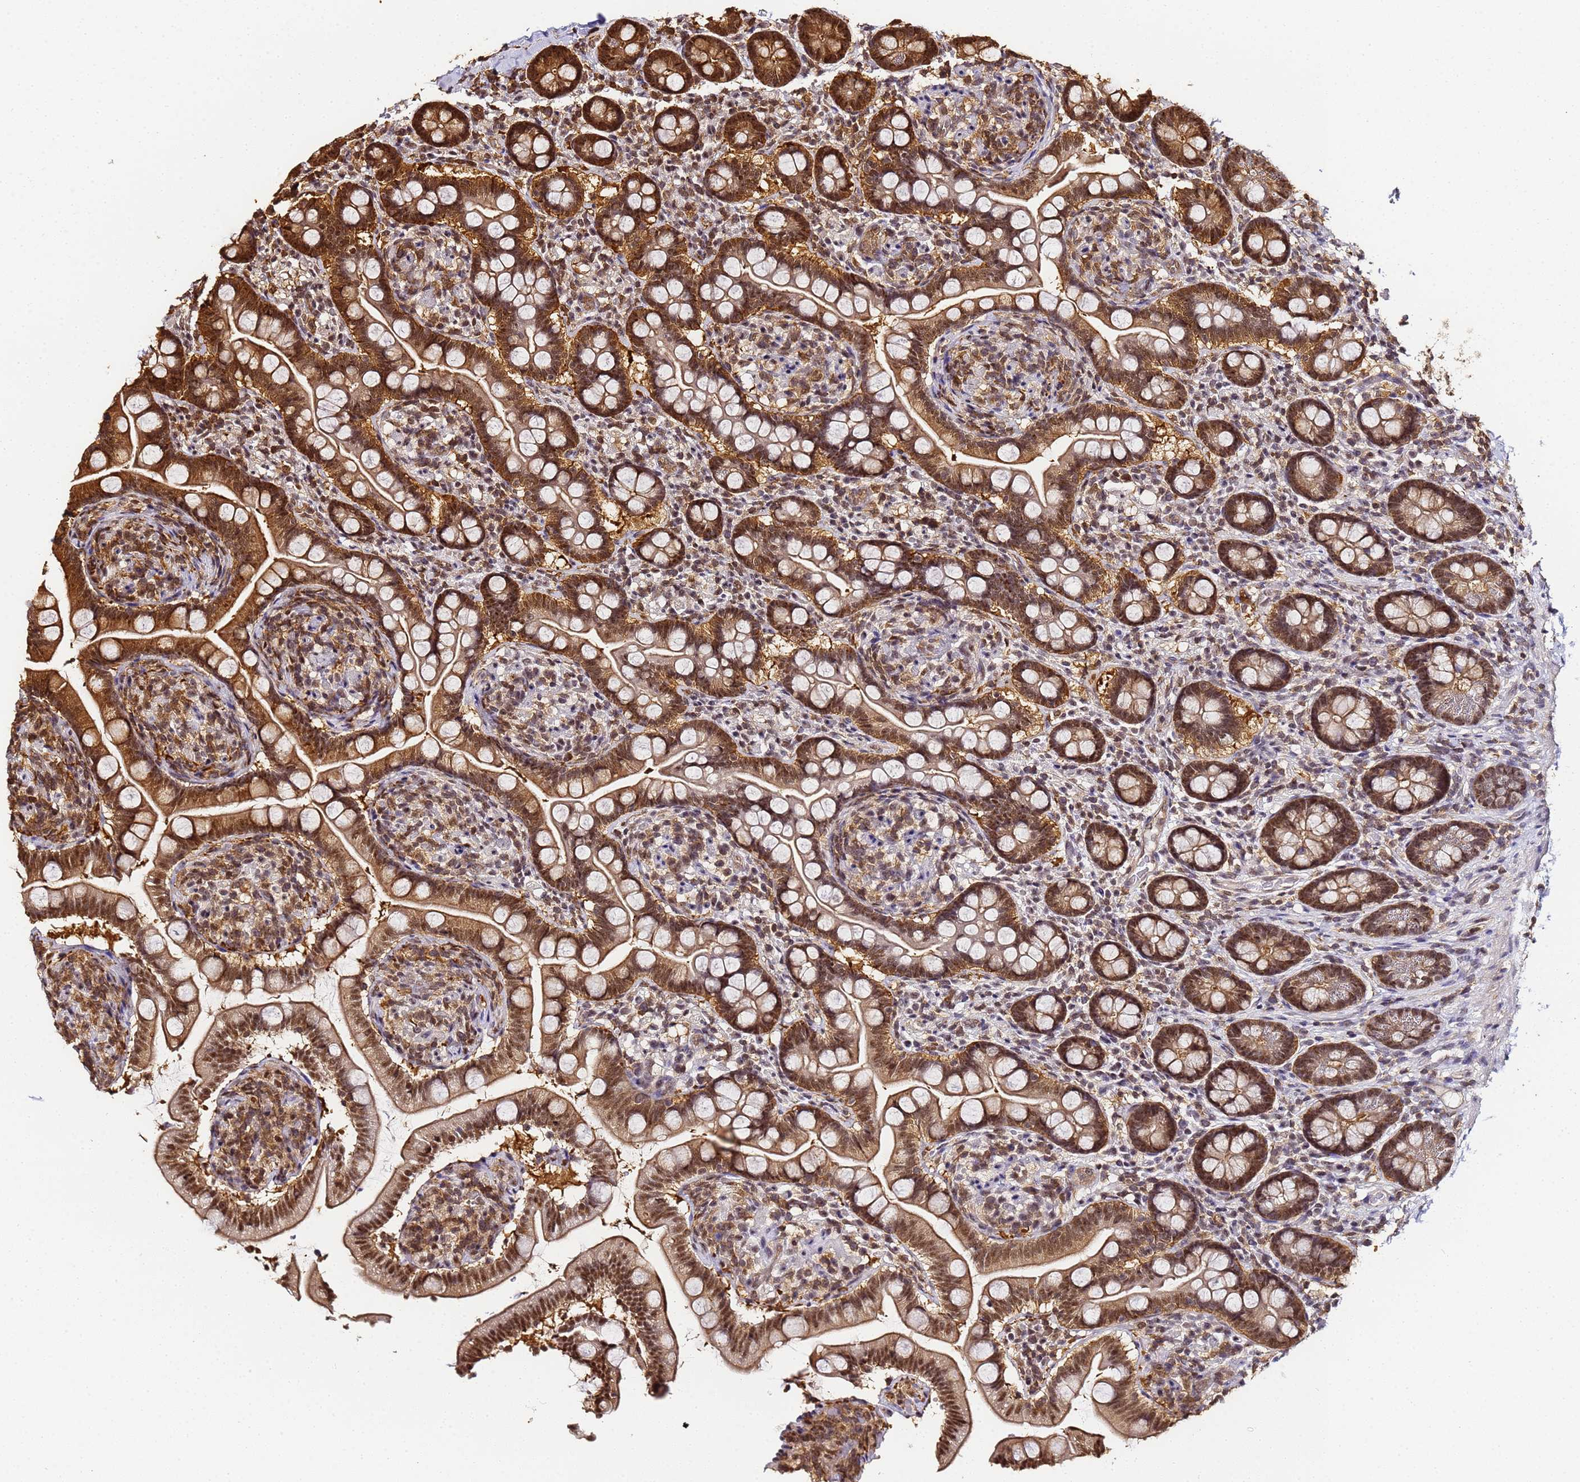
{"staining": {"intensity": "moderate", "quantity": ">75%", "location": "cytoplasmic/membranous,nuclear"}, "tissue": "small intestine", "cell_type": "Glandular cells", "image_type": "normal", "snomed": [{"axis": "morphology", "description": "Normal tissue, NOS"}, {"axis": "topography", "description": "Small intestine"}], "caption": "Immunohistochemistry (IHC) image of benign small intestine: small intestine stained using IHC demonstrates medium levels of moderate protein expression localized specifically in the cytoplasmic/membranous,nuclear of glandular cells, appearing as a cytoplasmic/membranous,nuclear brown color.", "gene": "PPP4C", "patient": {"sex": "female", "age": 64}}